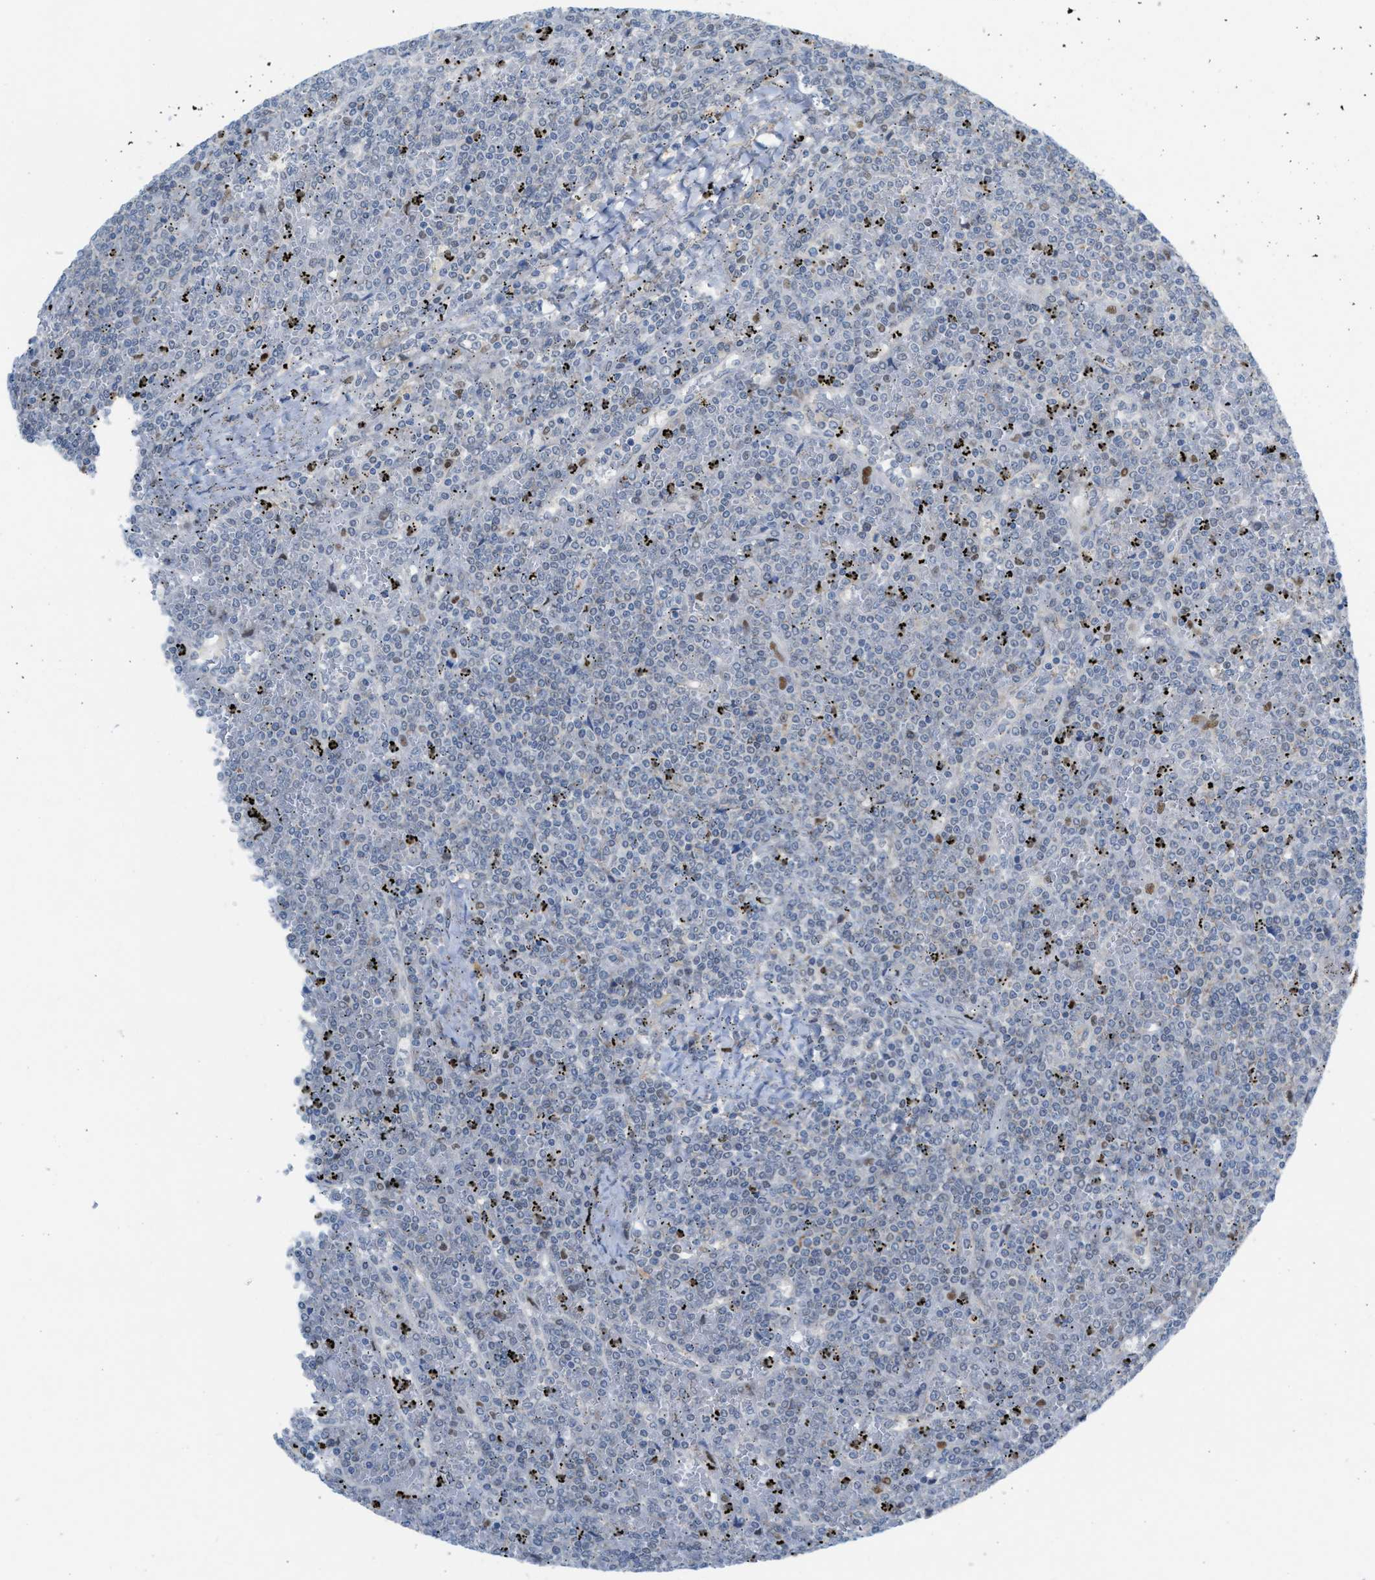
{"staining": {"intensity": "weak", "quantity": "<25%", "location": "cytoplasmic/membranous"}, "tissue": "lymphoma", "cell_type": "Tumor cells", "image_type": "cancer", "snomed": [{"axis": "morphology", "description": "Malignant lymphoma, non-Hodgkin's type, Low grade"}, {"axis": "topography", "description": "Spleen"}], "caption": "This is an IHC micrograph of human lymphoma. There is no staining in tumor cells.", "gene": "PPM1D", "patient": {"sex": "female", "age": 19}}